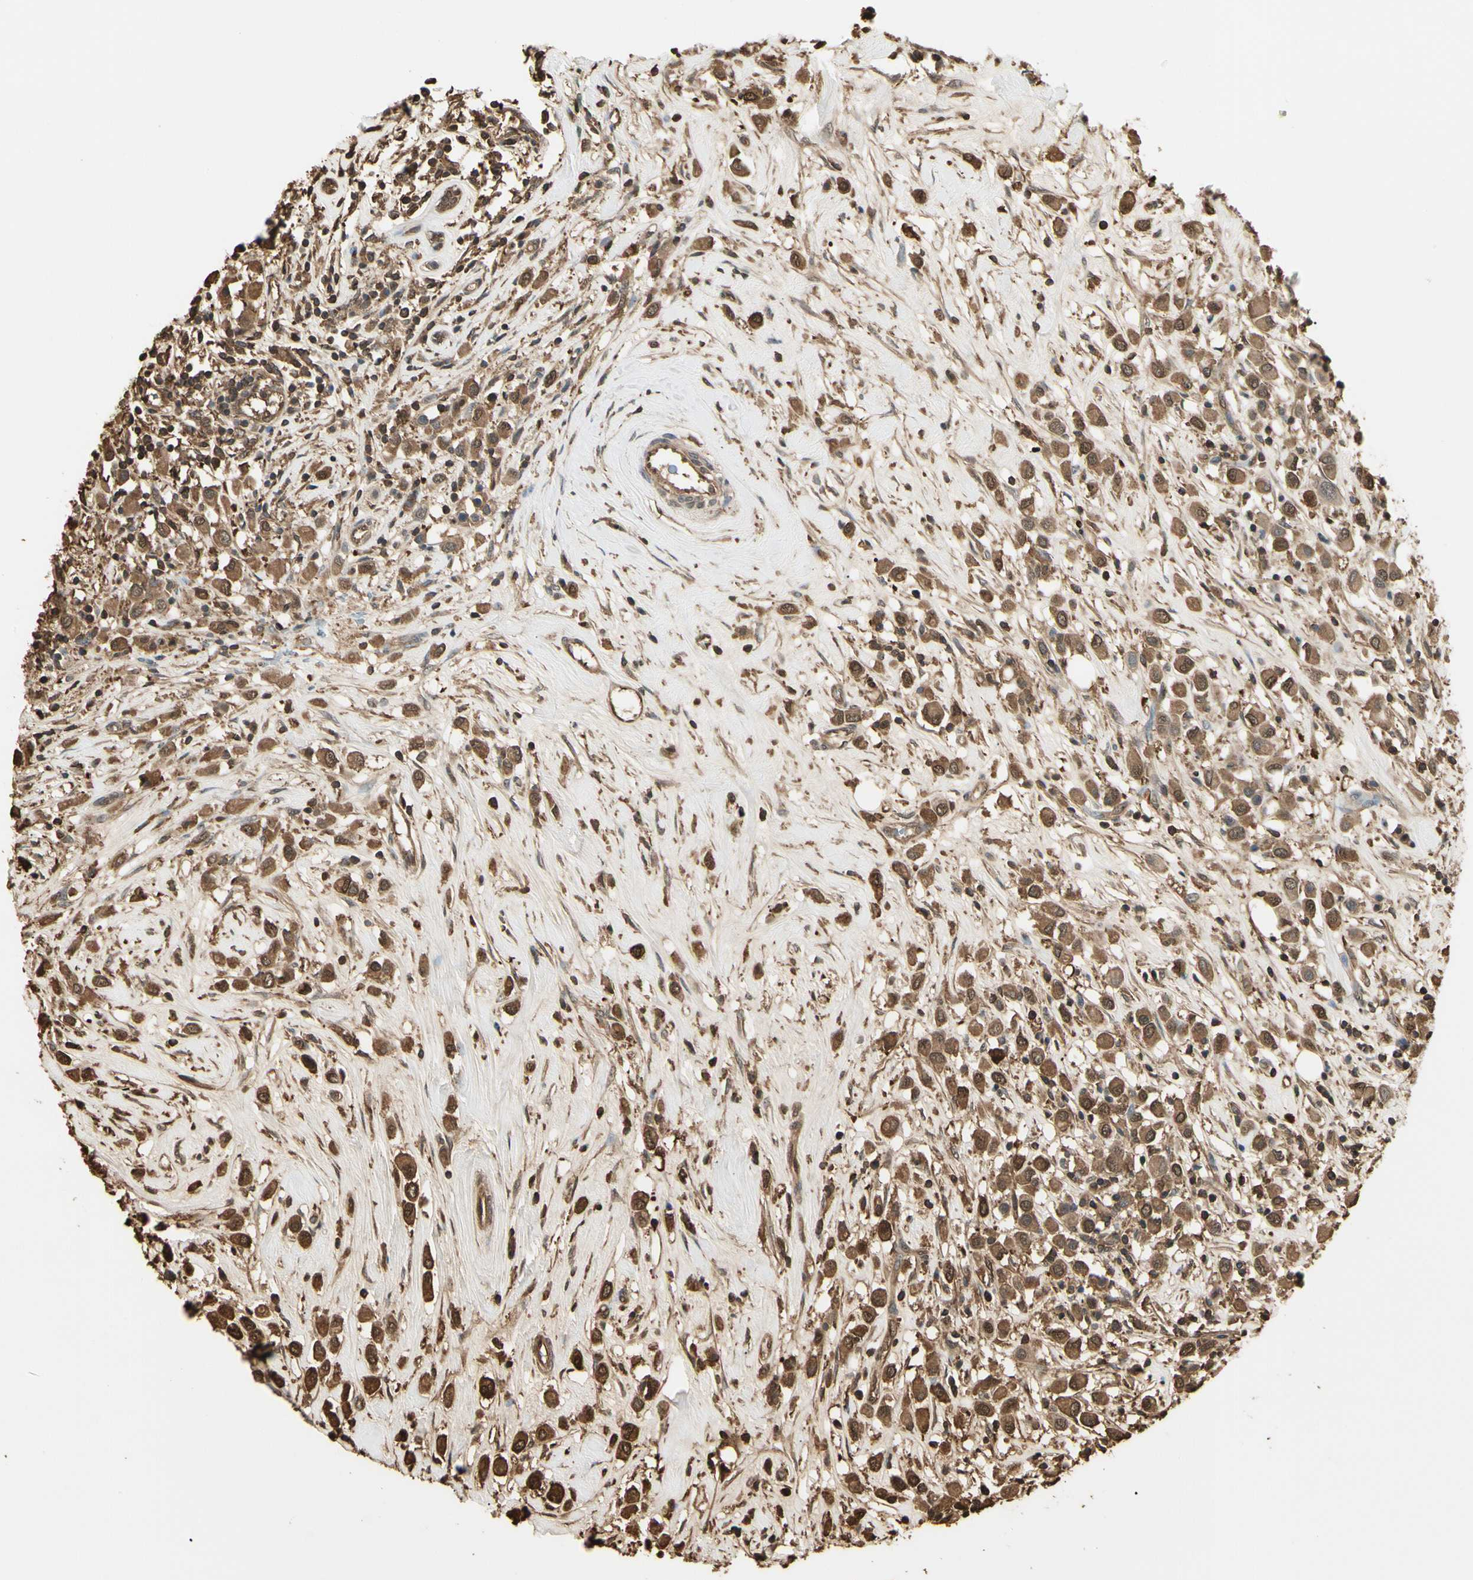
{"staining": {"intensity": "strong", "quantity": ">75%", "location": "cytoplasmic/membranous,nuclear"}, "tissue": "breast cancer", "cell_type": "Tumor cells", "image_type": "cancer", "snomed": [{"axis": "morphology", "description": "Duct carcinoma"}, {"axis": "topography", "description": "Breast"}], "caption": "A brown stain labels strong cytoplasmic/membranous and nuclear staining of a protein in human breast cancer (infiltrating ductal carcinoma) tumor cells. (Stains: DAB in brown, nuclei in blue, Microscopy: brightfield microscopy at high magnification).", "gene": "YWHAE", "patient": {"sex": "female", "age": 61}}